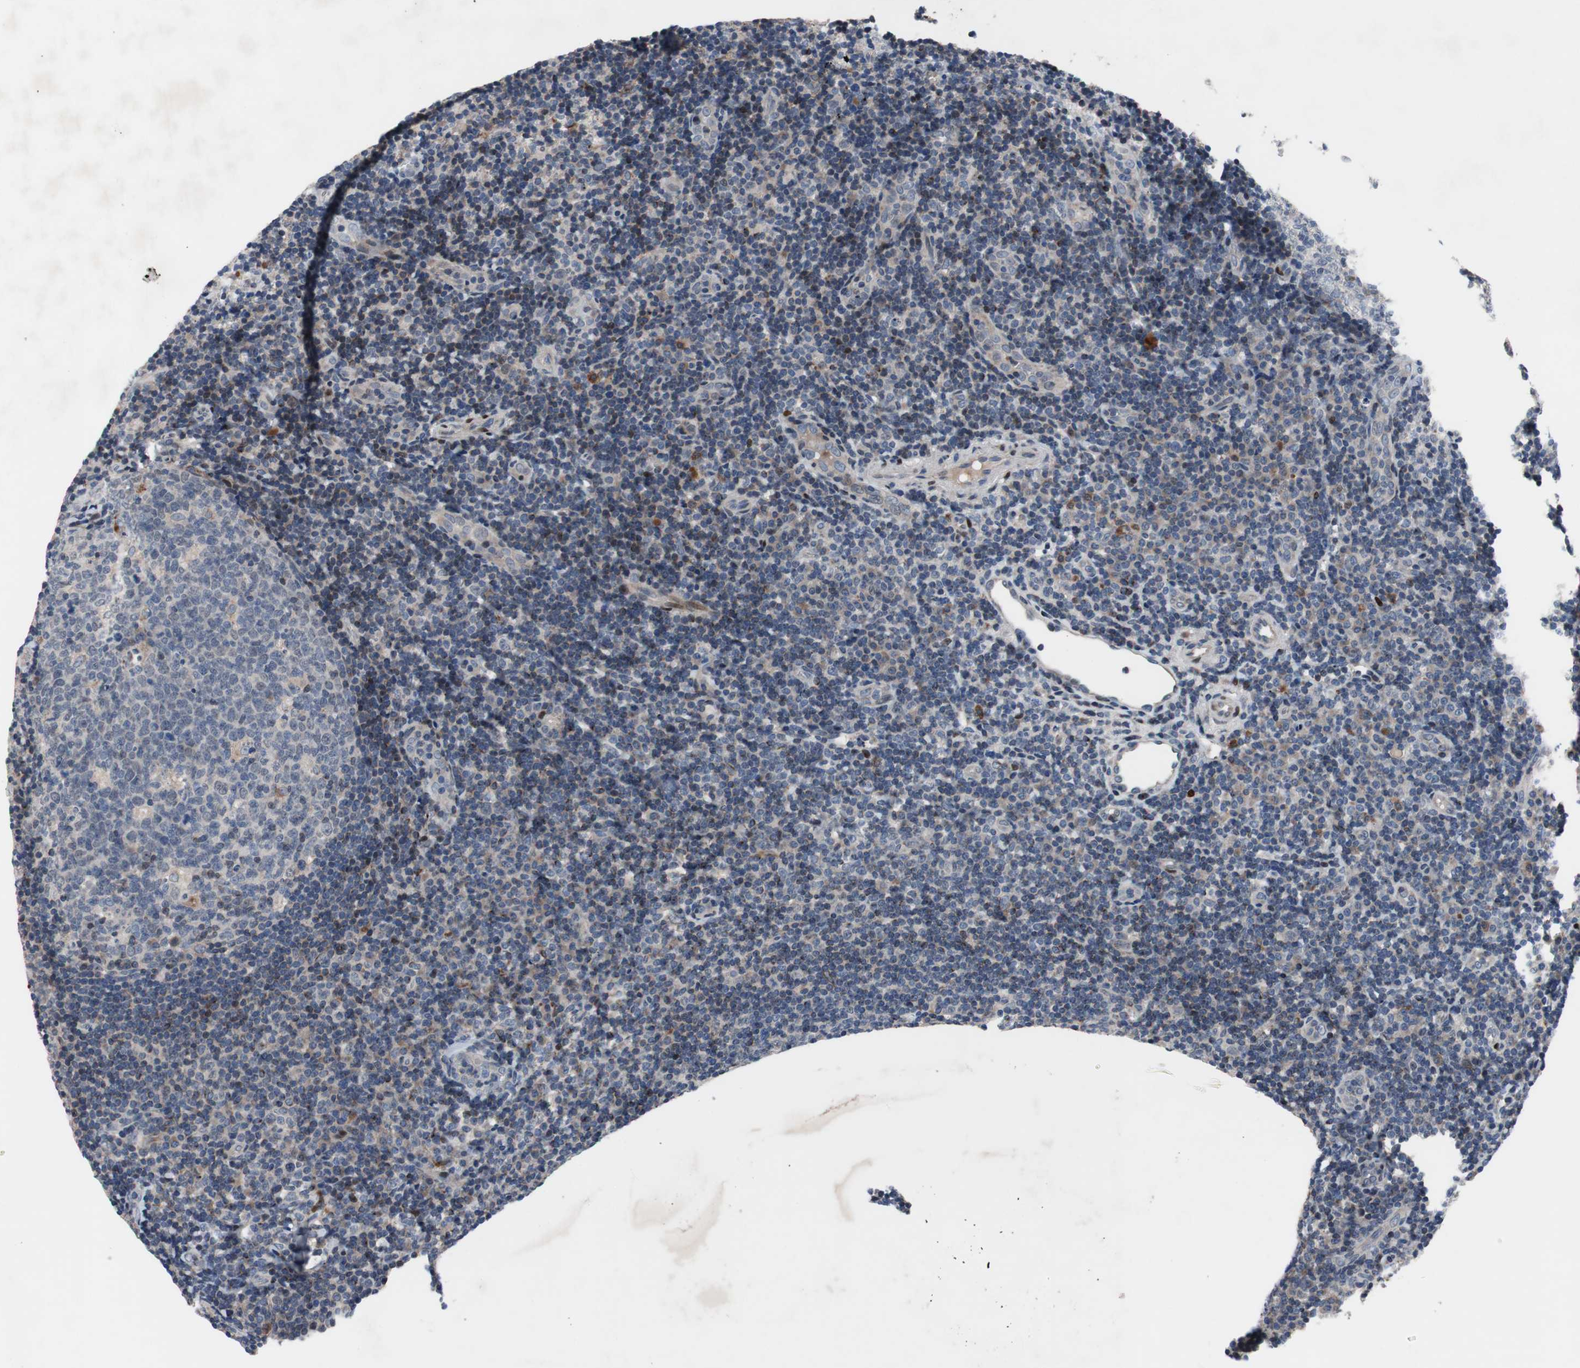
{"staining": {"intensity": "negative", "quantity": "none", "location": "none"}, "tissue": "tonsil", "cell_type": "Germinal center cells", "image_type": "normal", "snomed": [{"axis": "morphology", "description": "Normal tissue, NOS"}, {"axis": "topography", "description": "Tonsil"}], "caption": "This is an immunohistochemistry photomicrograph of unremarkable human tonsil. There is no staining in germinal center cells.", "gene": "MUTYH", "patient": {"sex": "female", "age": 40}}